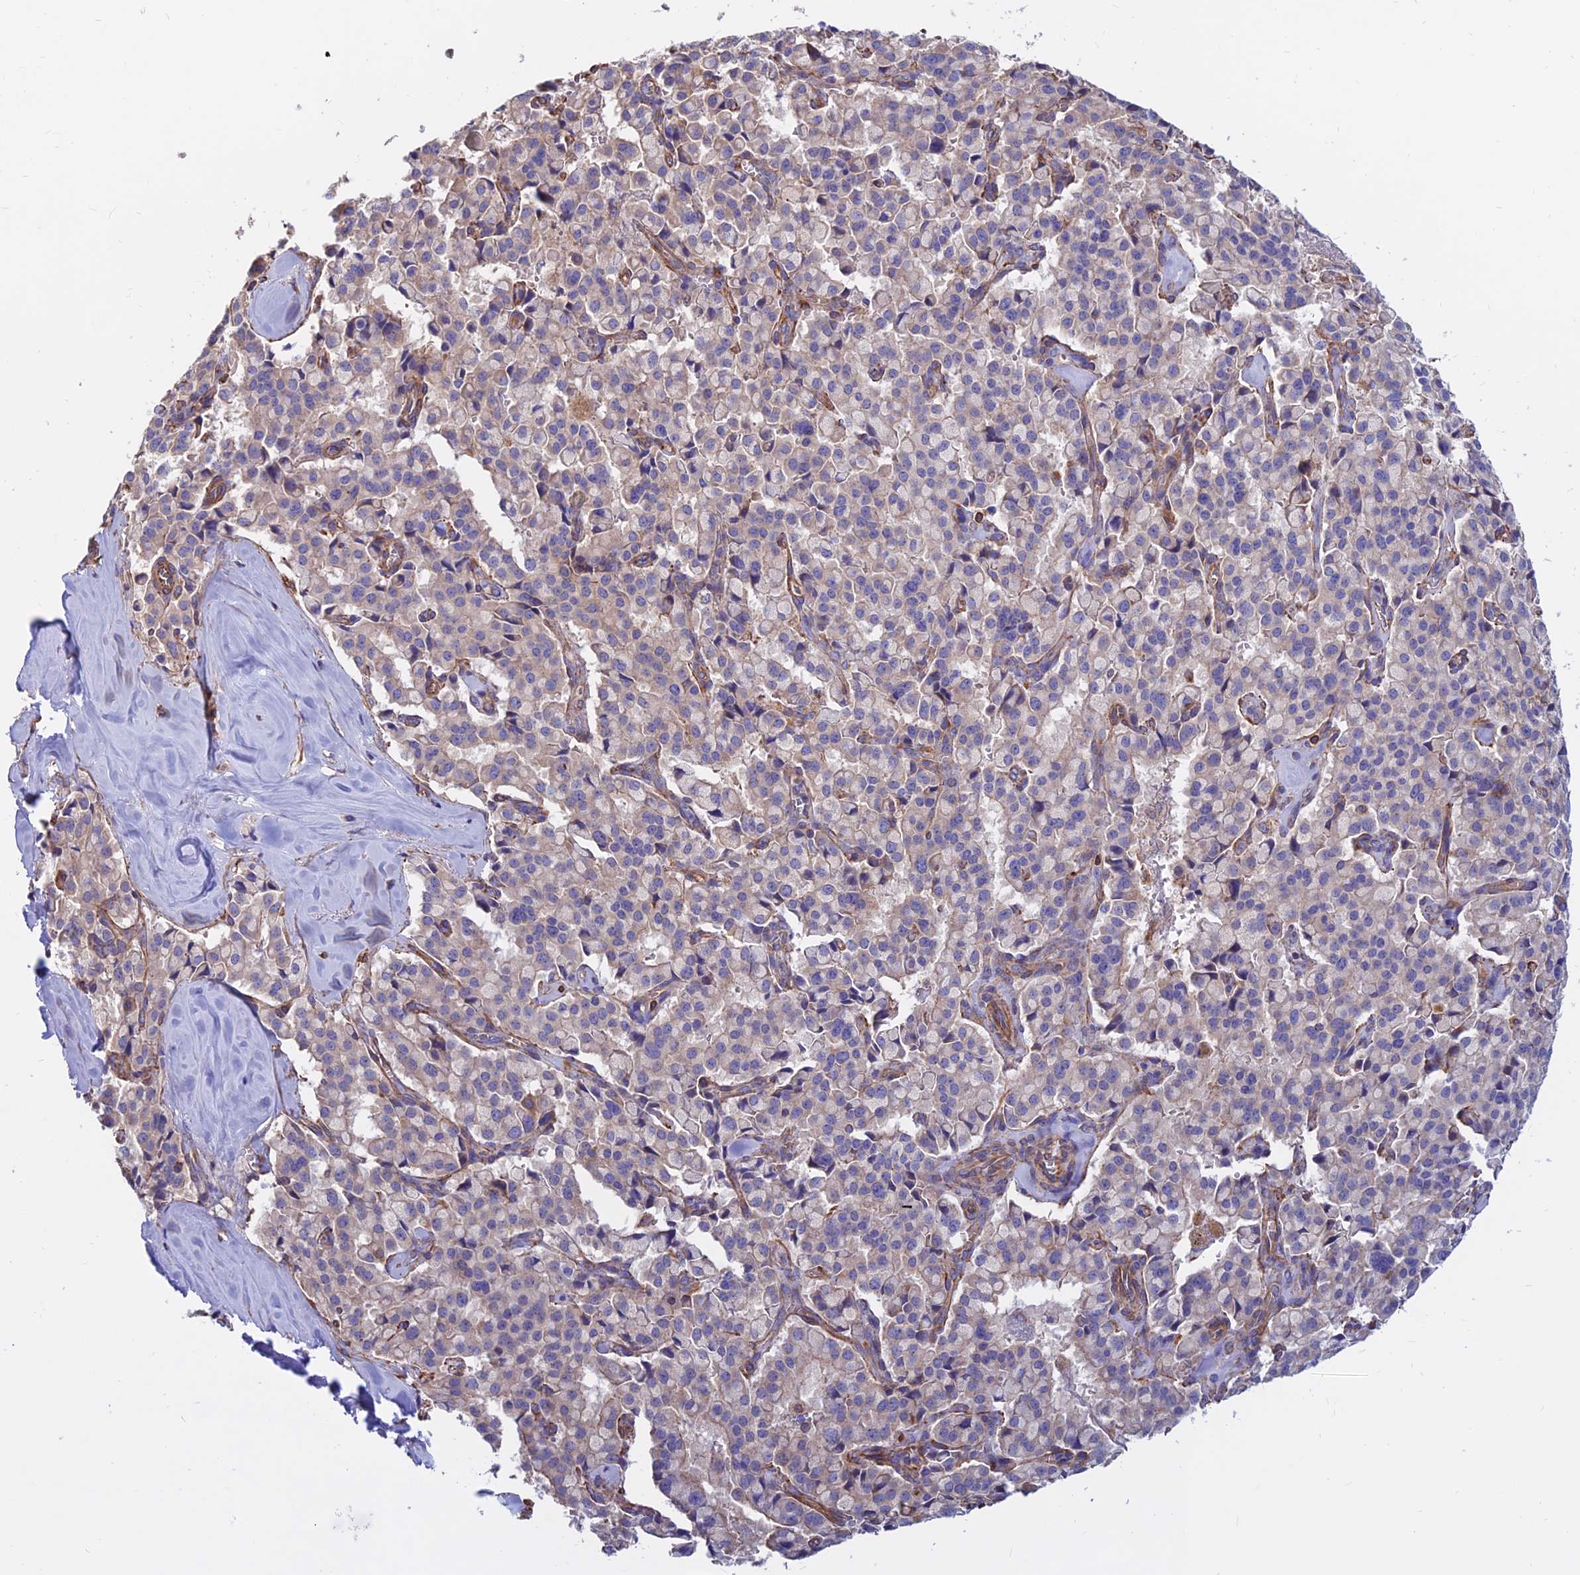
{"staining": {"intensity": "weak", "quantity": "<25%", "location": "cytoplasmic/membranous"}, "tissue": "pancreatic cancer", "cell_type": "Tumor cells", "image_type": "cancer", "snomed": [{"axis": "morphology", "description": "Adenocarcinoma, NOS"}, {"axis": "topography", "description": "Pancreas"}], "caption": "Protein analysis of pancreatic cancer reveals no significant positivity in tumor cells. (DAB (3,3'-diaminobenzidine) immunohistochemistry (IHC), high magnification).", "gene": "CDK18", "patient": {"sex": "male", "age": 65}}